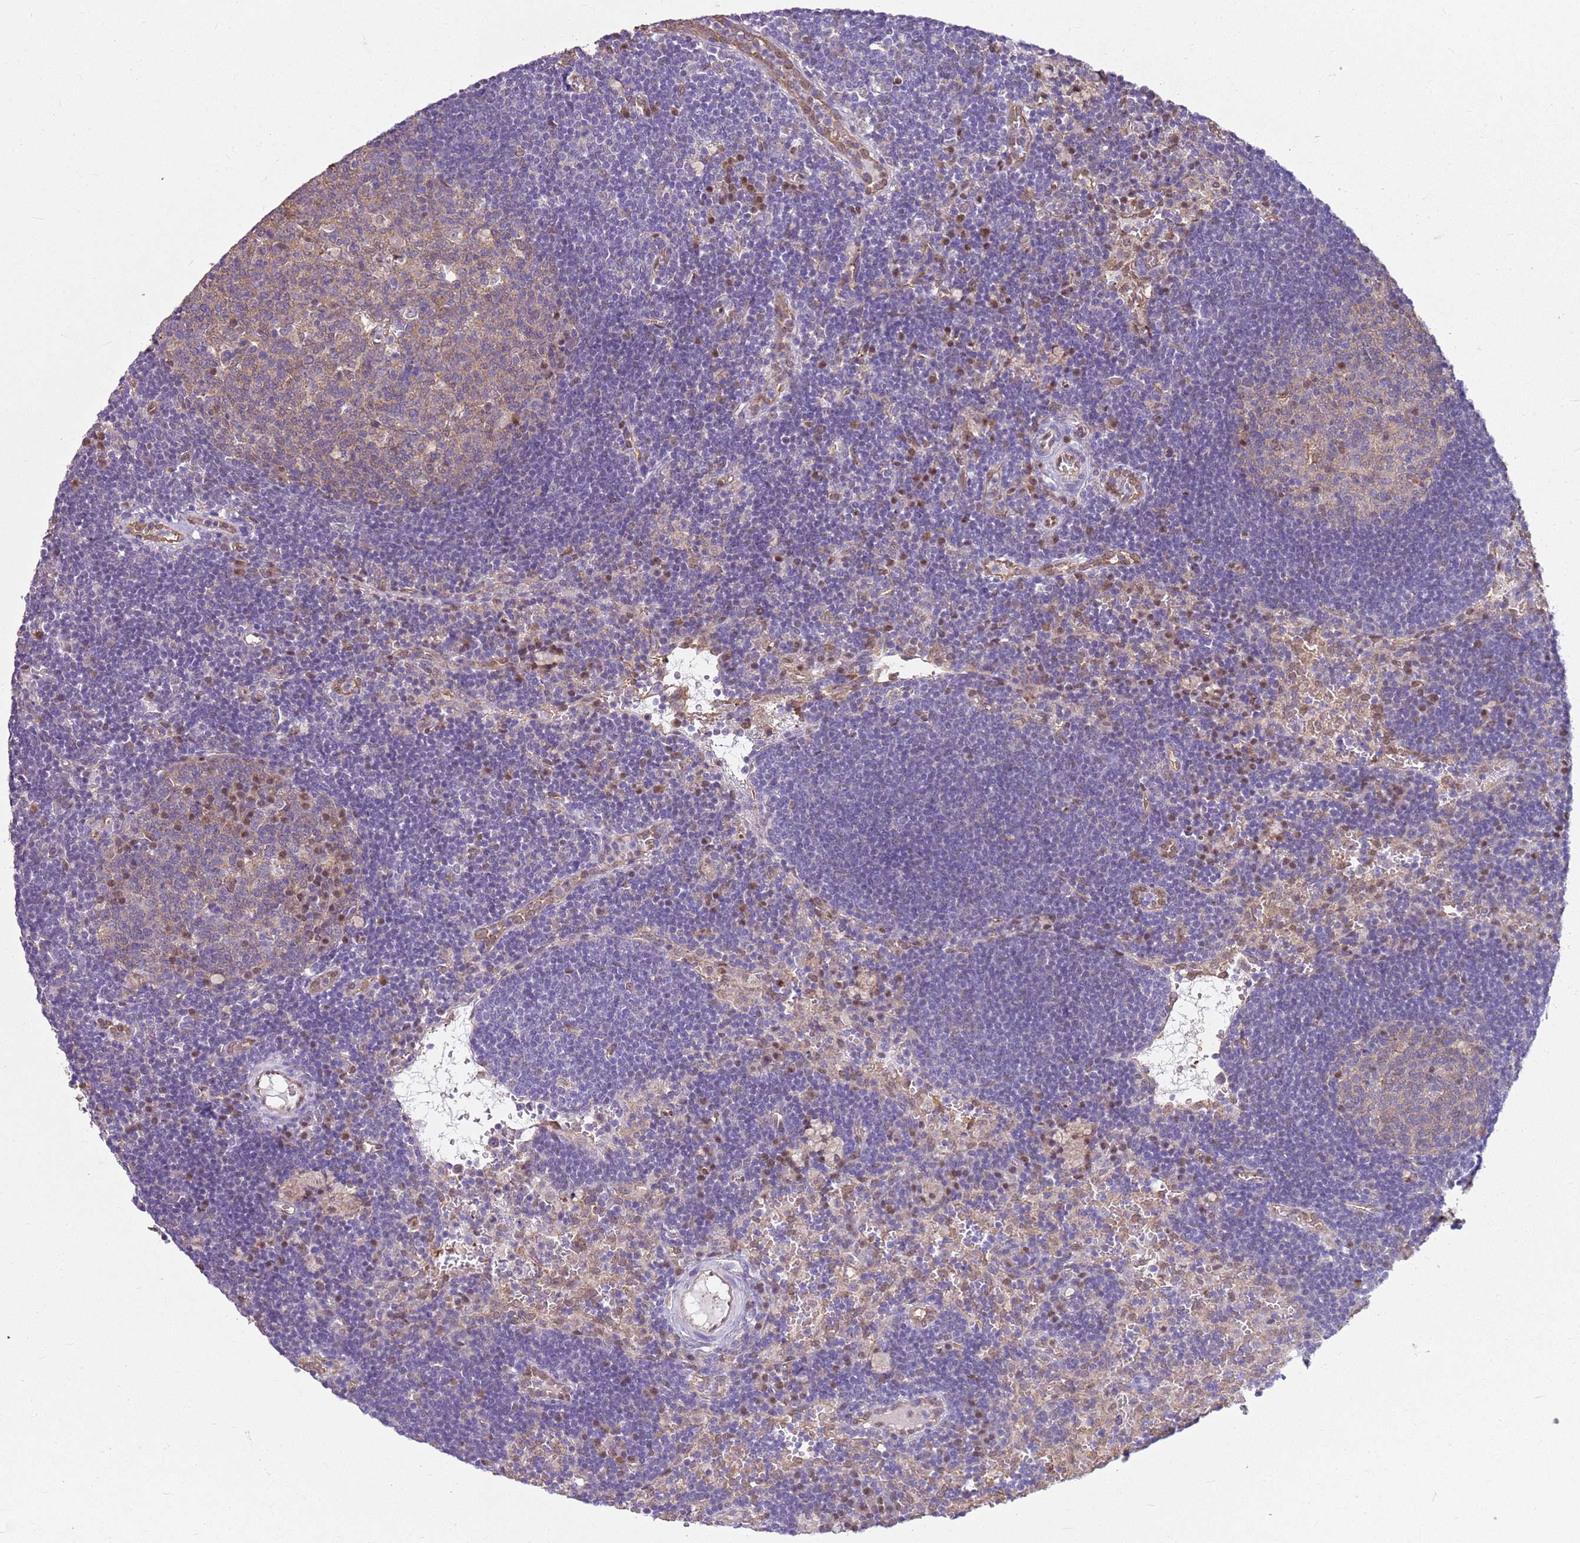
{"staining": {"intensity": "weak", "quantity": ">75%", "location": "cytoplasmic/membranous,nuclear"}, "tissue": "lymph node", "cell_type": "Germinal center cells", "image_type": "normal", "snomed": [{"axis": "morphology", "description": "Normal tissue, NOS"}, {"axis": "topography", "description": "Lymph node"}], "caption": "Human lymph node stained for a protein (brown) demonstrates weak cytoplasmic/membranous,nuclear positive expression in about >75% of germinal center cells.", "gene": "YWHAE", "patient": {"sex": "male", "age": 62}}